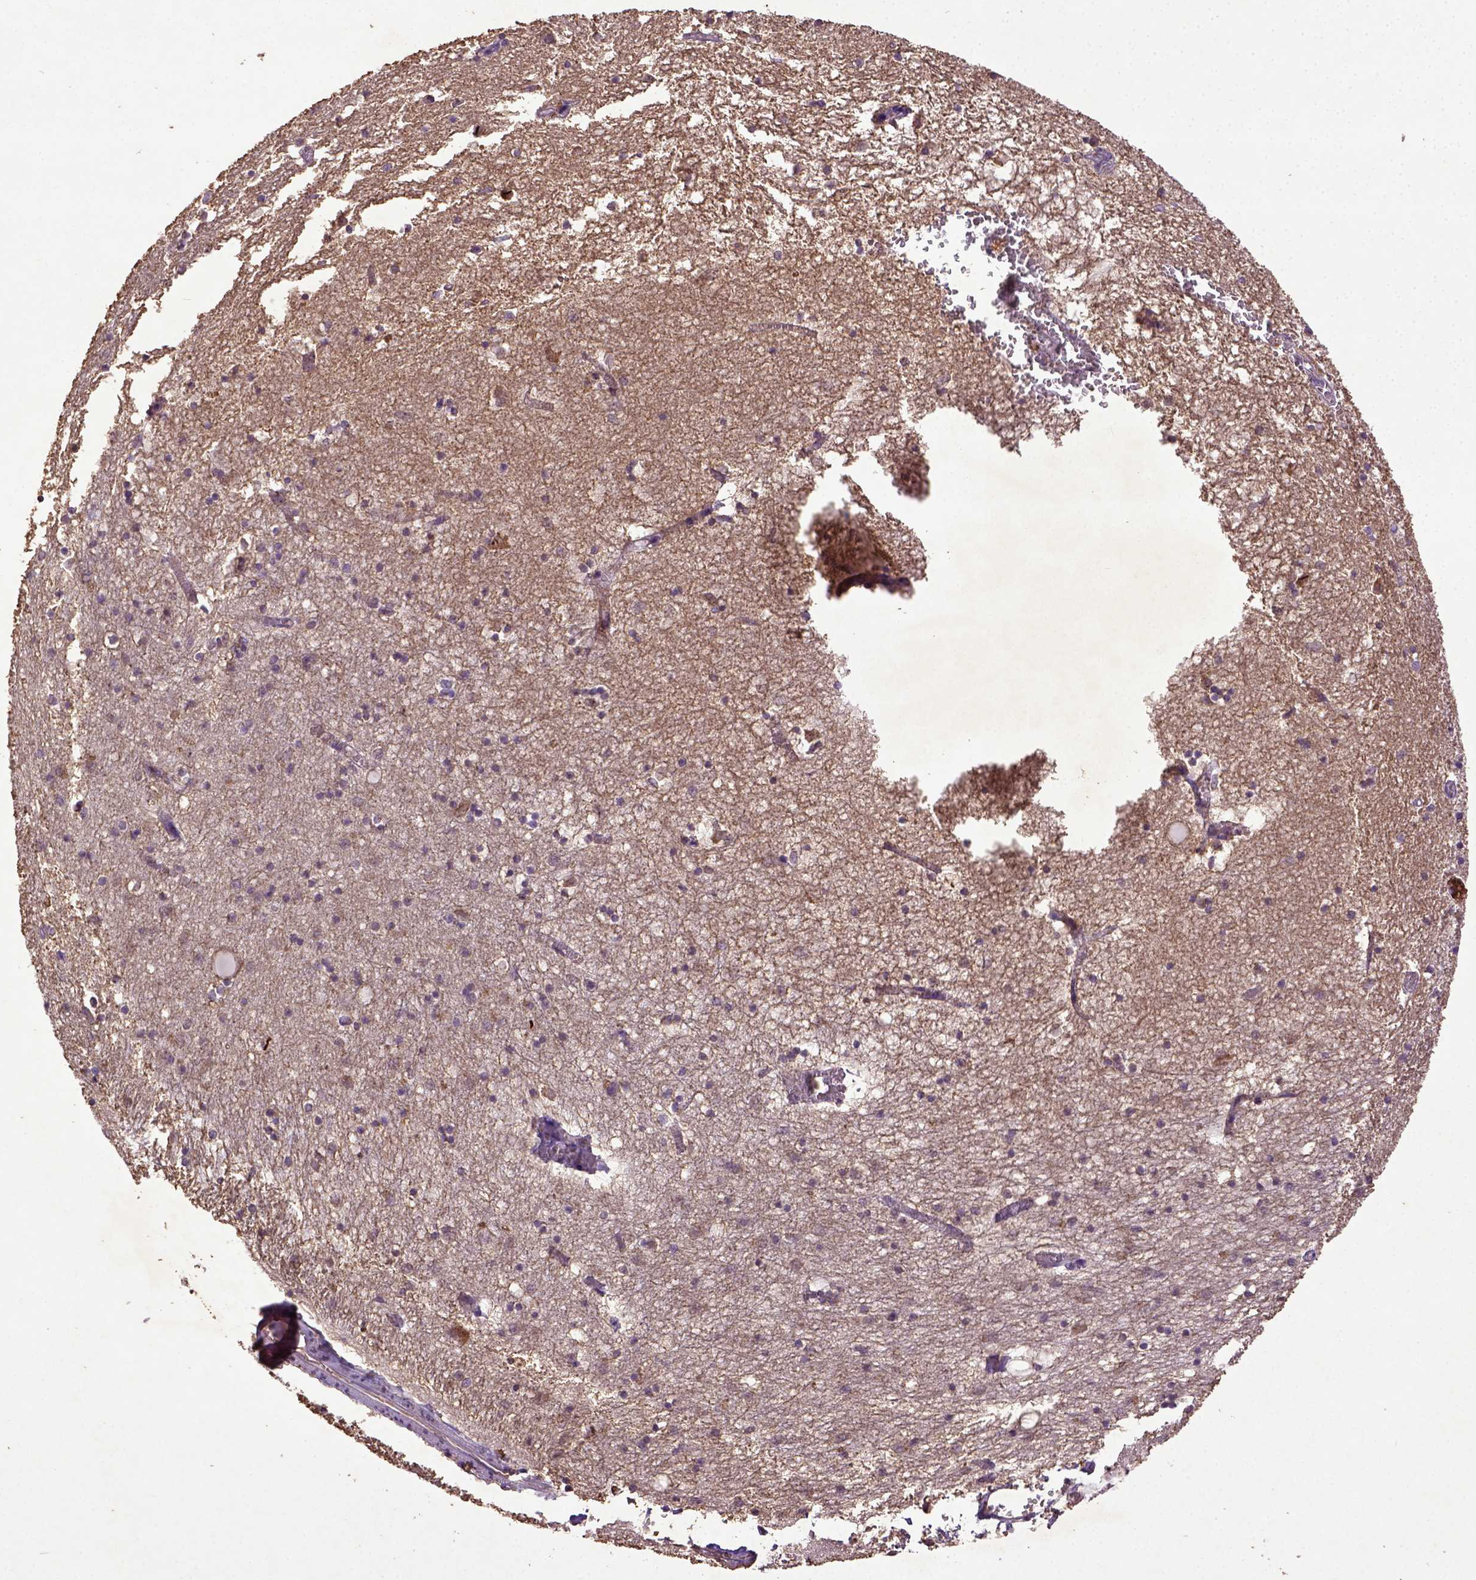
{"staining": {"intensity": "moderate", "quantity": "25%-75%", "location": "cytoplasmic/membranous"}, "tissue": "hippocampus", "cell_type": "Glial cells", "image_type": "normal", "snomed": [{"axis": "morphology", "description": "Normal tissue, NOS"}, {"axis": "topography", "description": "Lateral ventricle wall"}, {"axis": "topography", "description": "Hippocampus"}], "caption": "A high-resolution photomicrograph shows immunohistochemistry staining of normal hippocampus, which exhibits moderate cytoplasmic/membranous positivity in approximately 25%-75% of glial cells.", "gene": "MT", "patient": {"sex": "female", "age": 63}}